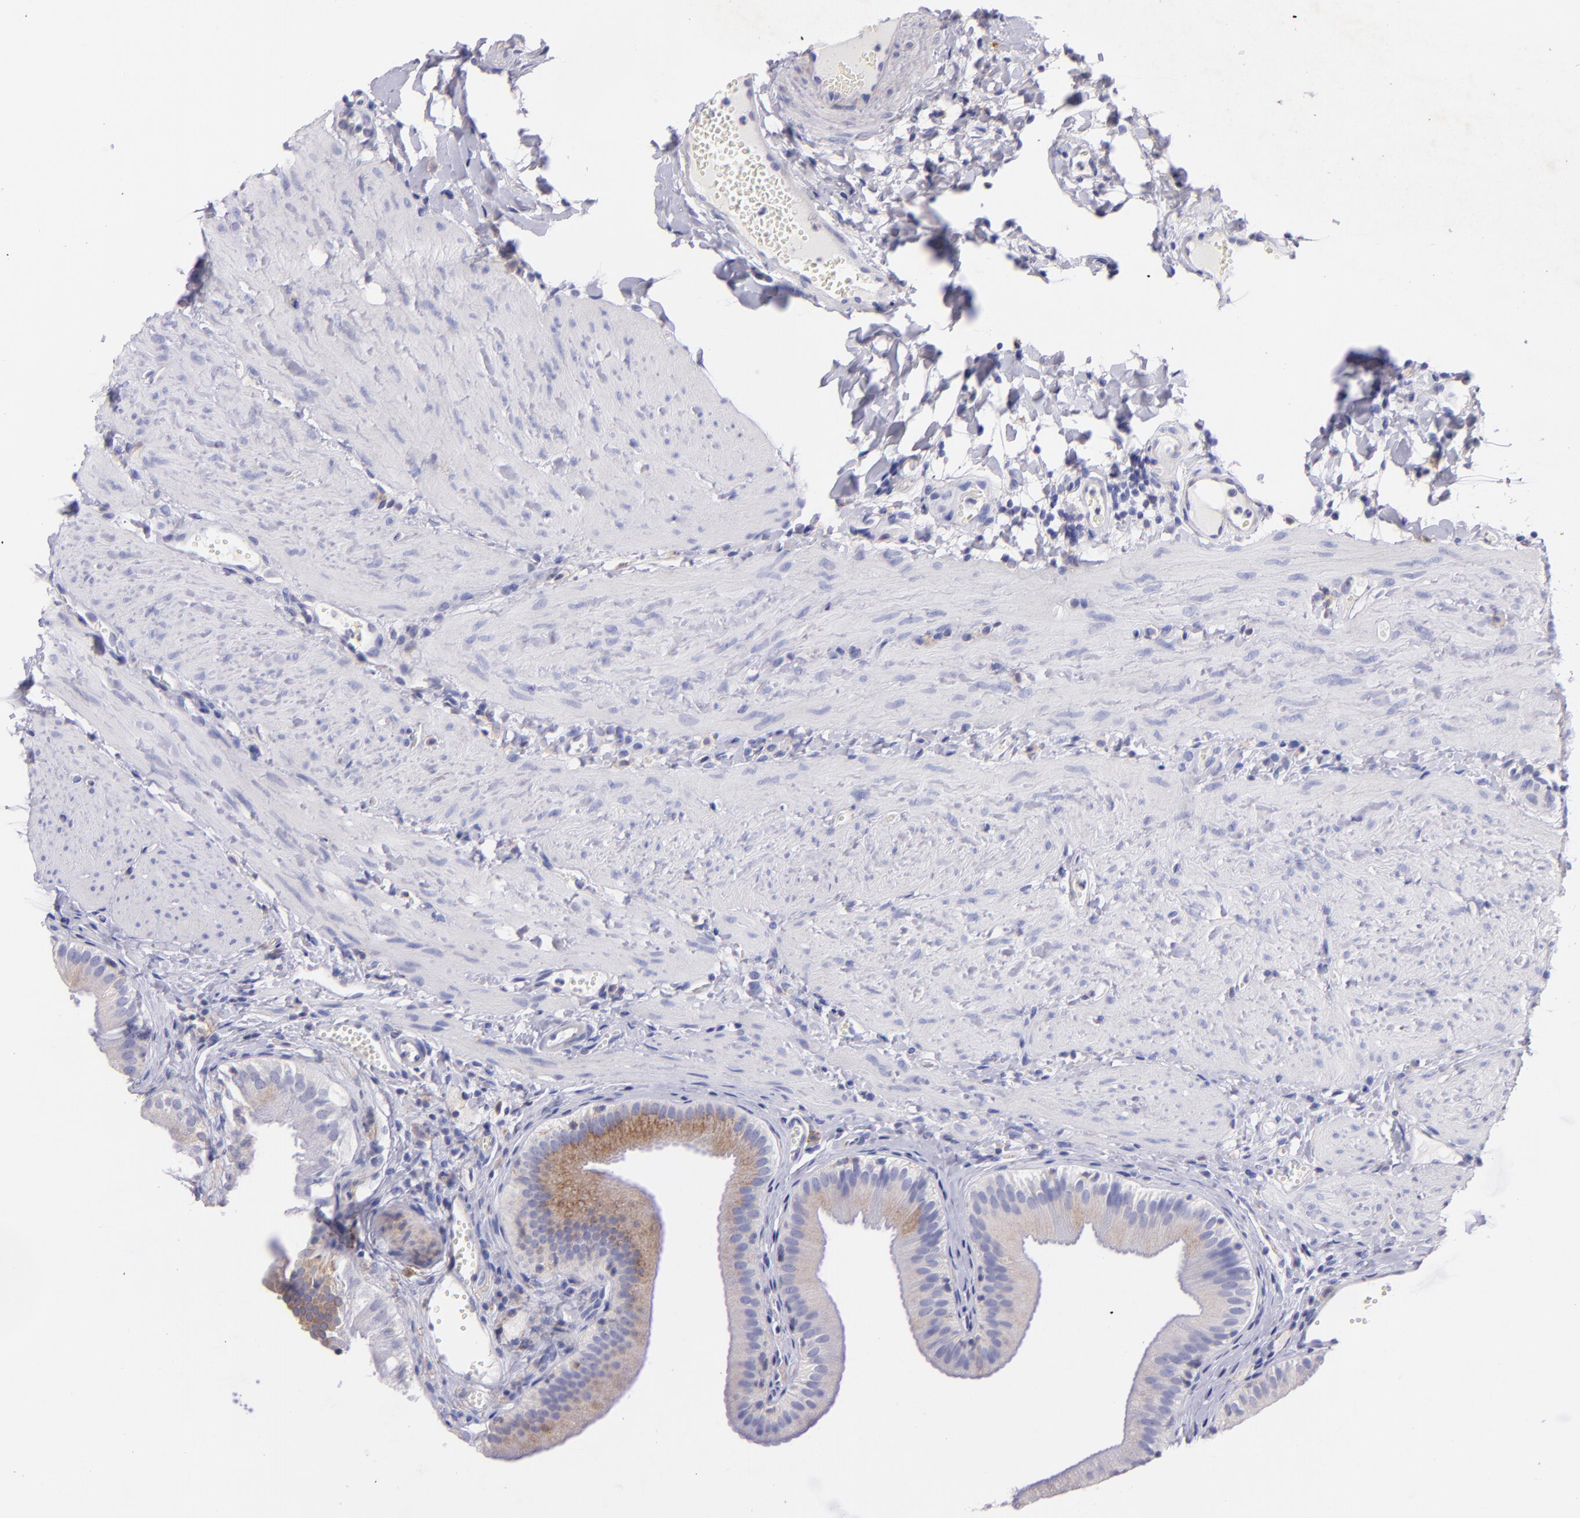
{"staining": {"intensity": "moderate", "quantity": "25%-75%", "location": "cytoplasmic/membranous"}, "tissue": "gallbladder", "cell_type": "Glandular cells", "image_type": "normal", "snomed": [{"axis": "morphology", "description": "Normal tissue, NOS"}, {"axis": "topography", "description": "Gallbladder"}], "caption": "Brown immunohistochemical staining in normal gallbladder exhibits moderate cytoplasmic/membranous expression in about 25%-75% of glandular cells.", "gene": "RET", "patient": {"sex": "female", "age": 24}}